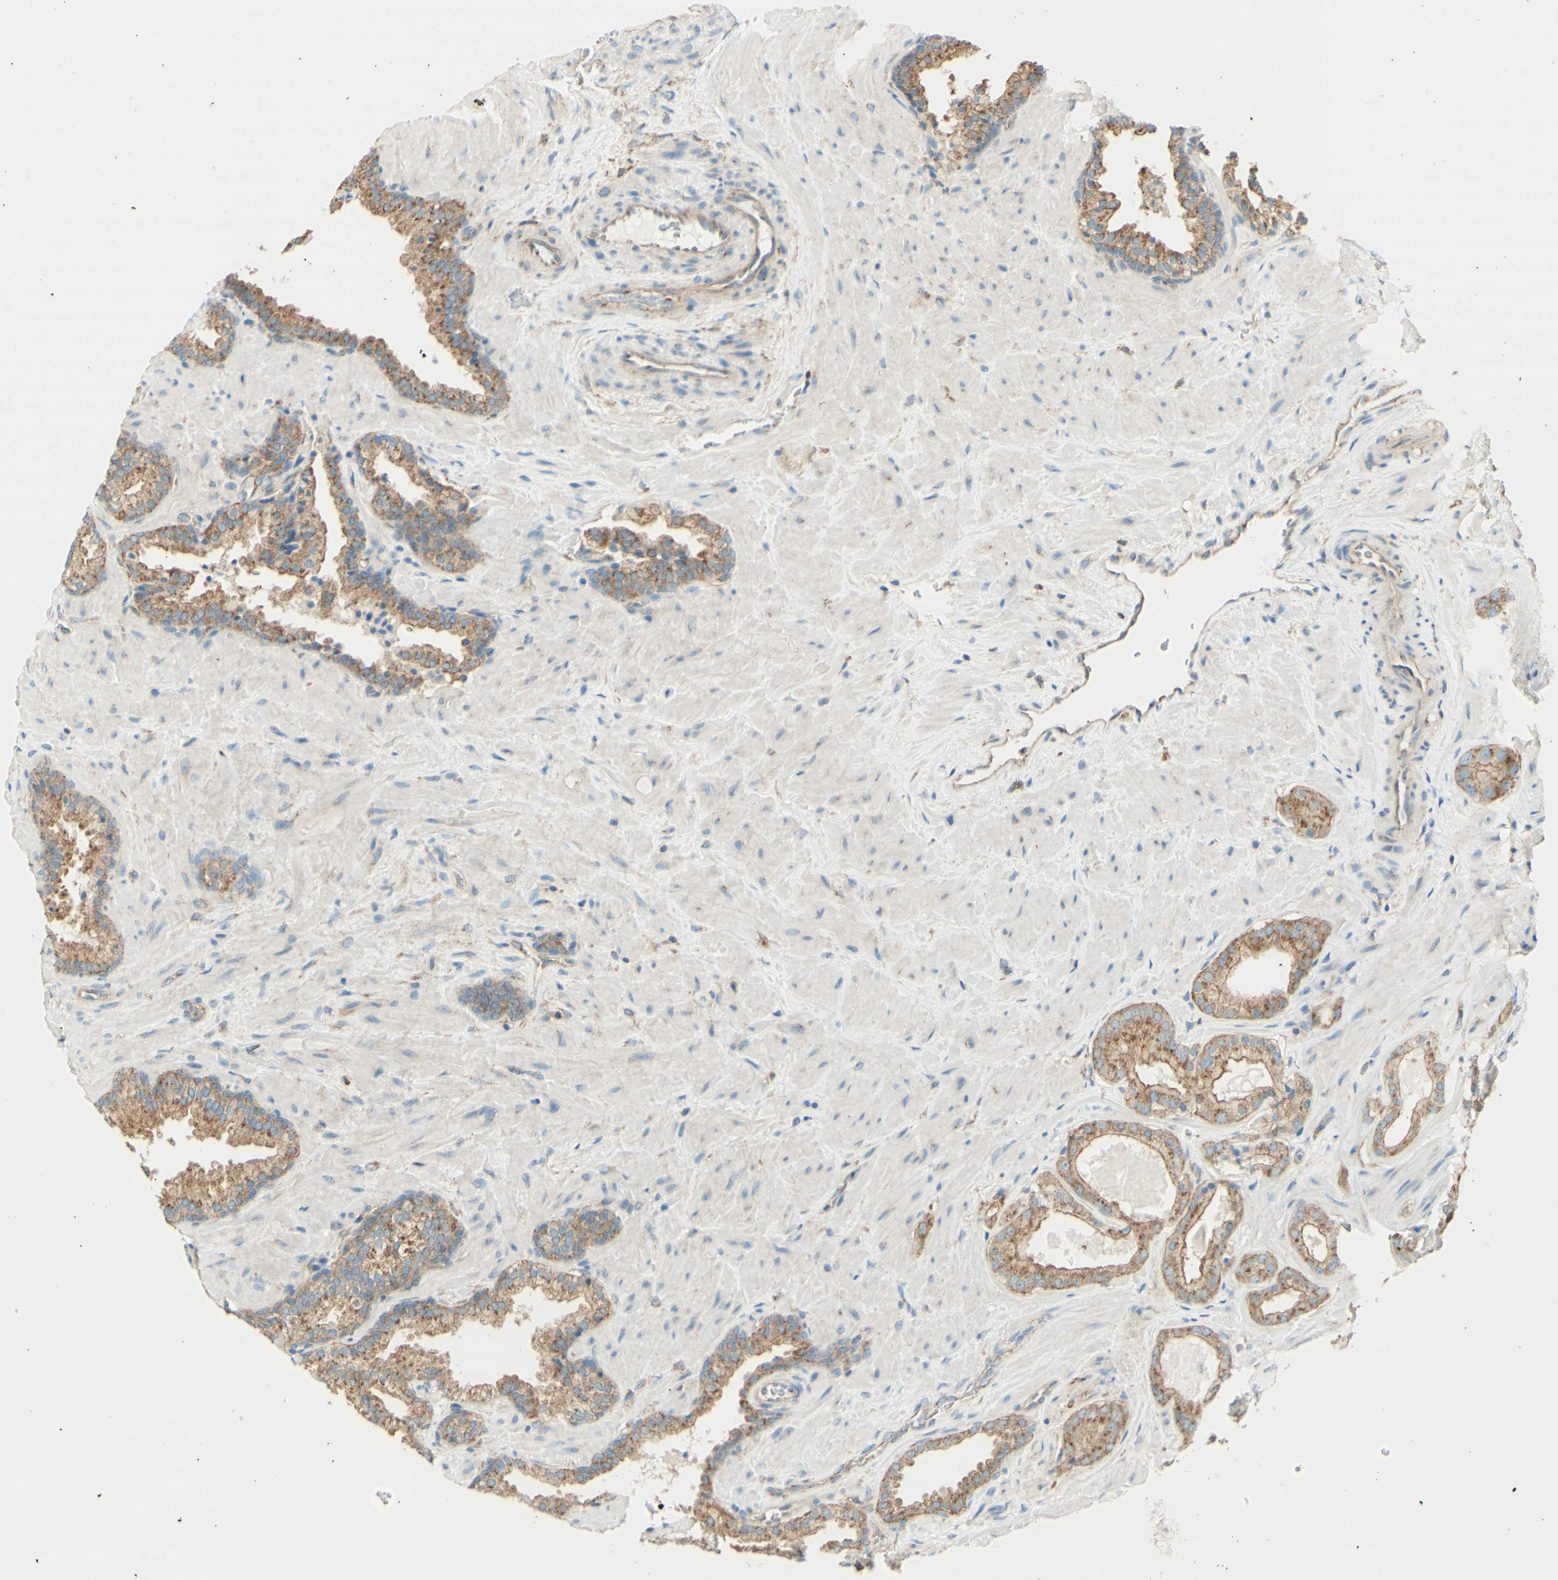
{"staining": {"intensity": "moderate", "quantity": "25%-75%", "location": "cytoplasmic/membranous"}, "tissue": "prostate cancer", "cell_type": "Tumor cells", "image_type": "cancer", "snomed": [{"axis": "morphology", "description": "Adenocarcinoma, High grade"}, {"axis": "topography", "description": "Prostate"}], "caption": "Prostate high-grade adenocarcinoma stained for a protein demonstrates moderate cytoplasmic/membranous positivity in tumor cells.", "gene": "CLTC", "patient": {"sex": "male", "age": 64}}